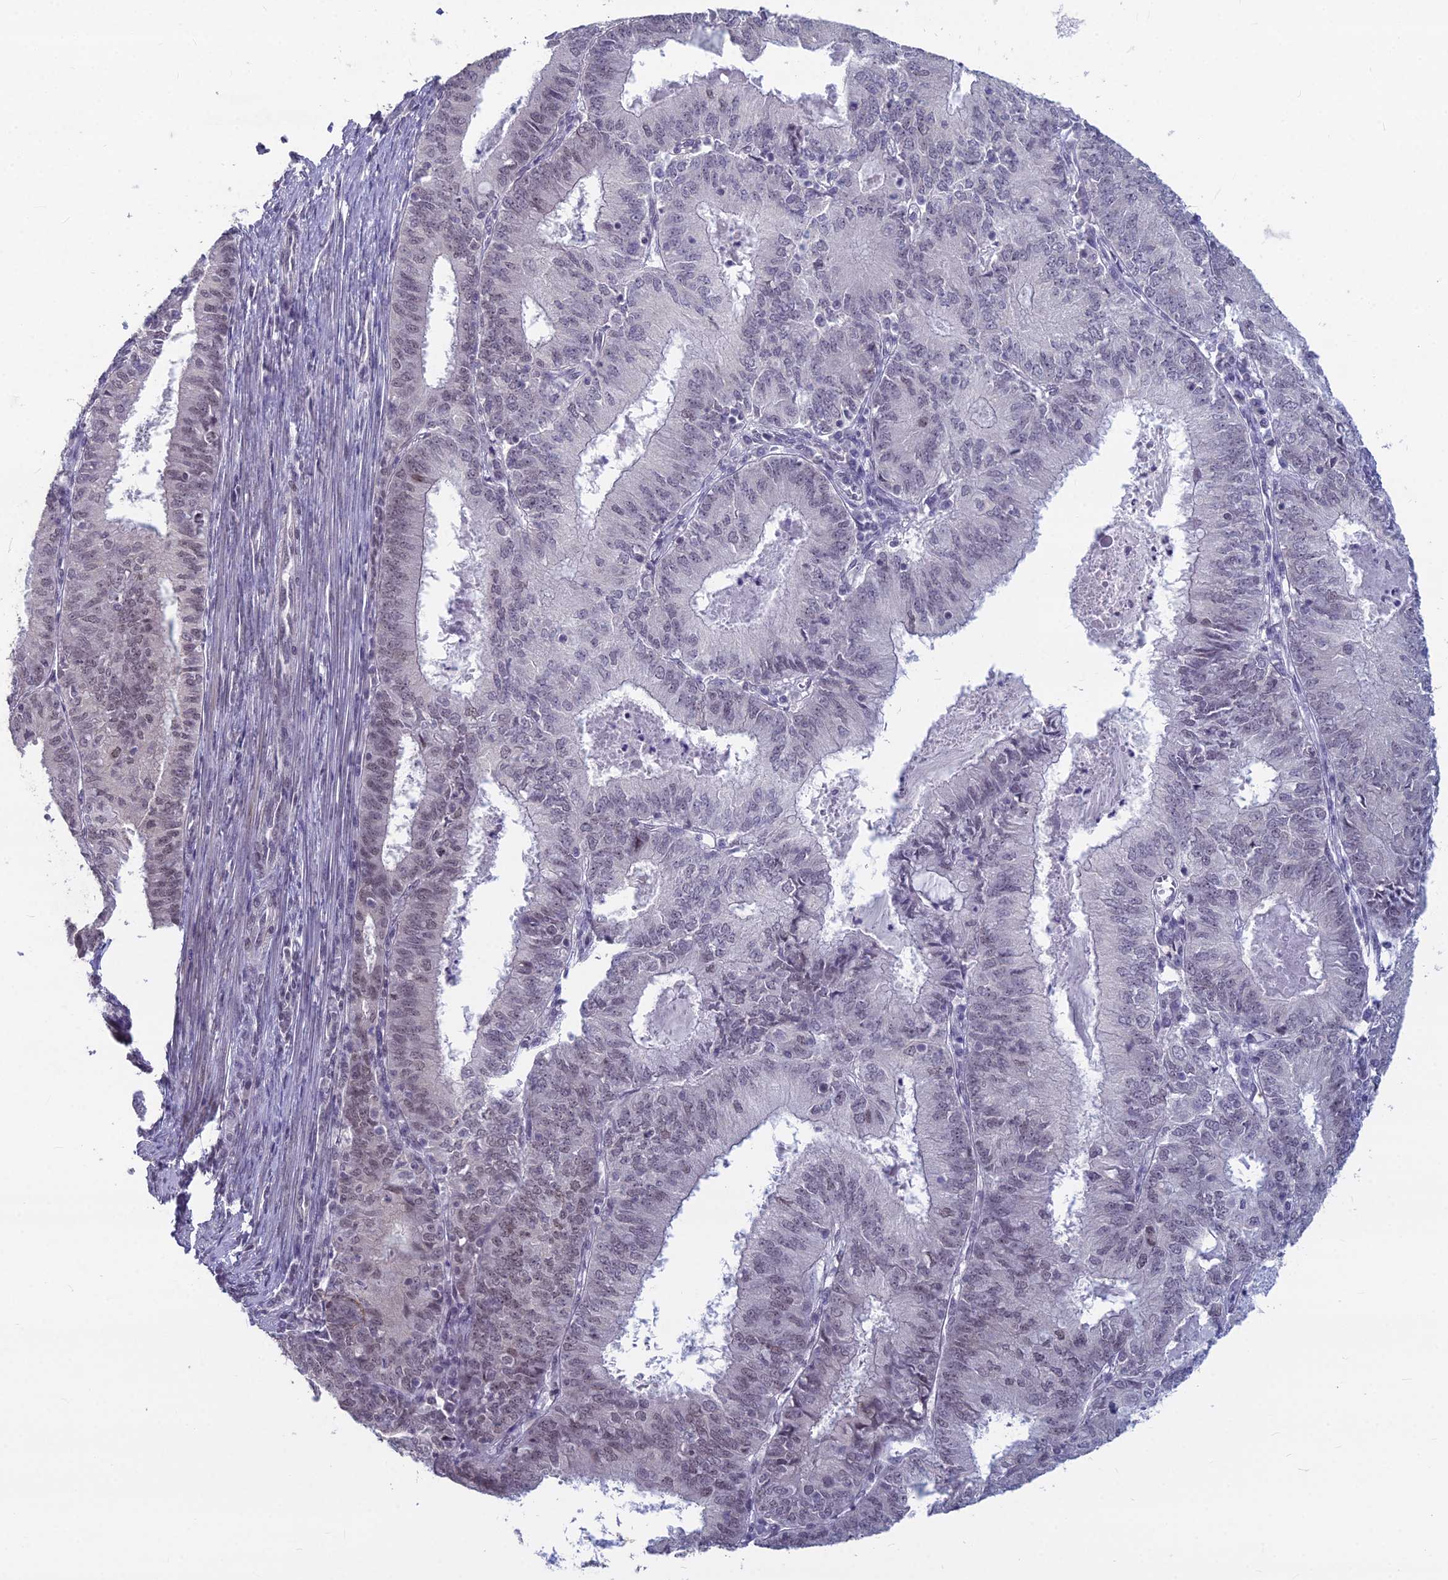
{"staining": {"intensity": "negative", "quantity": "none", "location": "none"}, "tissue": "endometrial cancer", "cell_type": "Tumor cells", "image_type": "cancer", "snomed": [{"axis": "morphology", "description": "Adenocarcinoma, NOS"}, {"axis": "topography", "description": "Endometrium"}], "caption": "DAB immunohistochemical staining of endometrial cancer exhibits no significant expression in tumor cells.", "gene": "KAT7", "patient": {"sex": "female", "age": 57}}